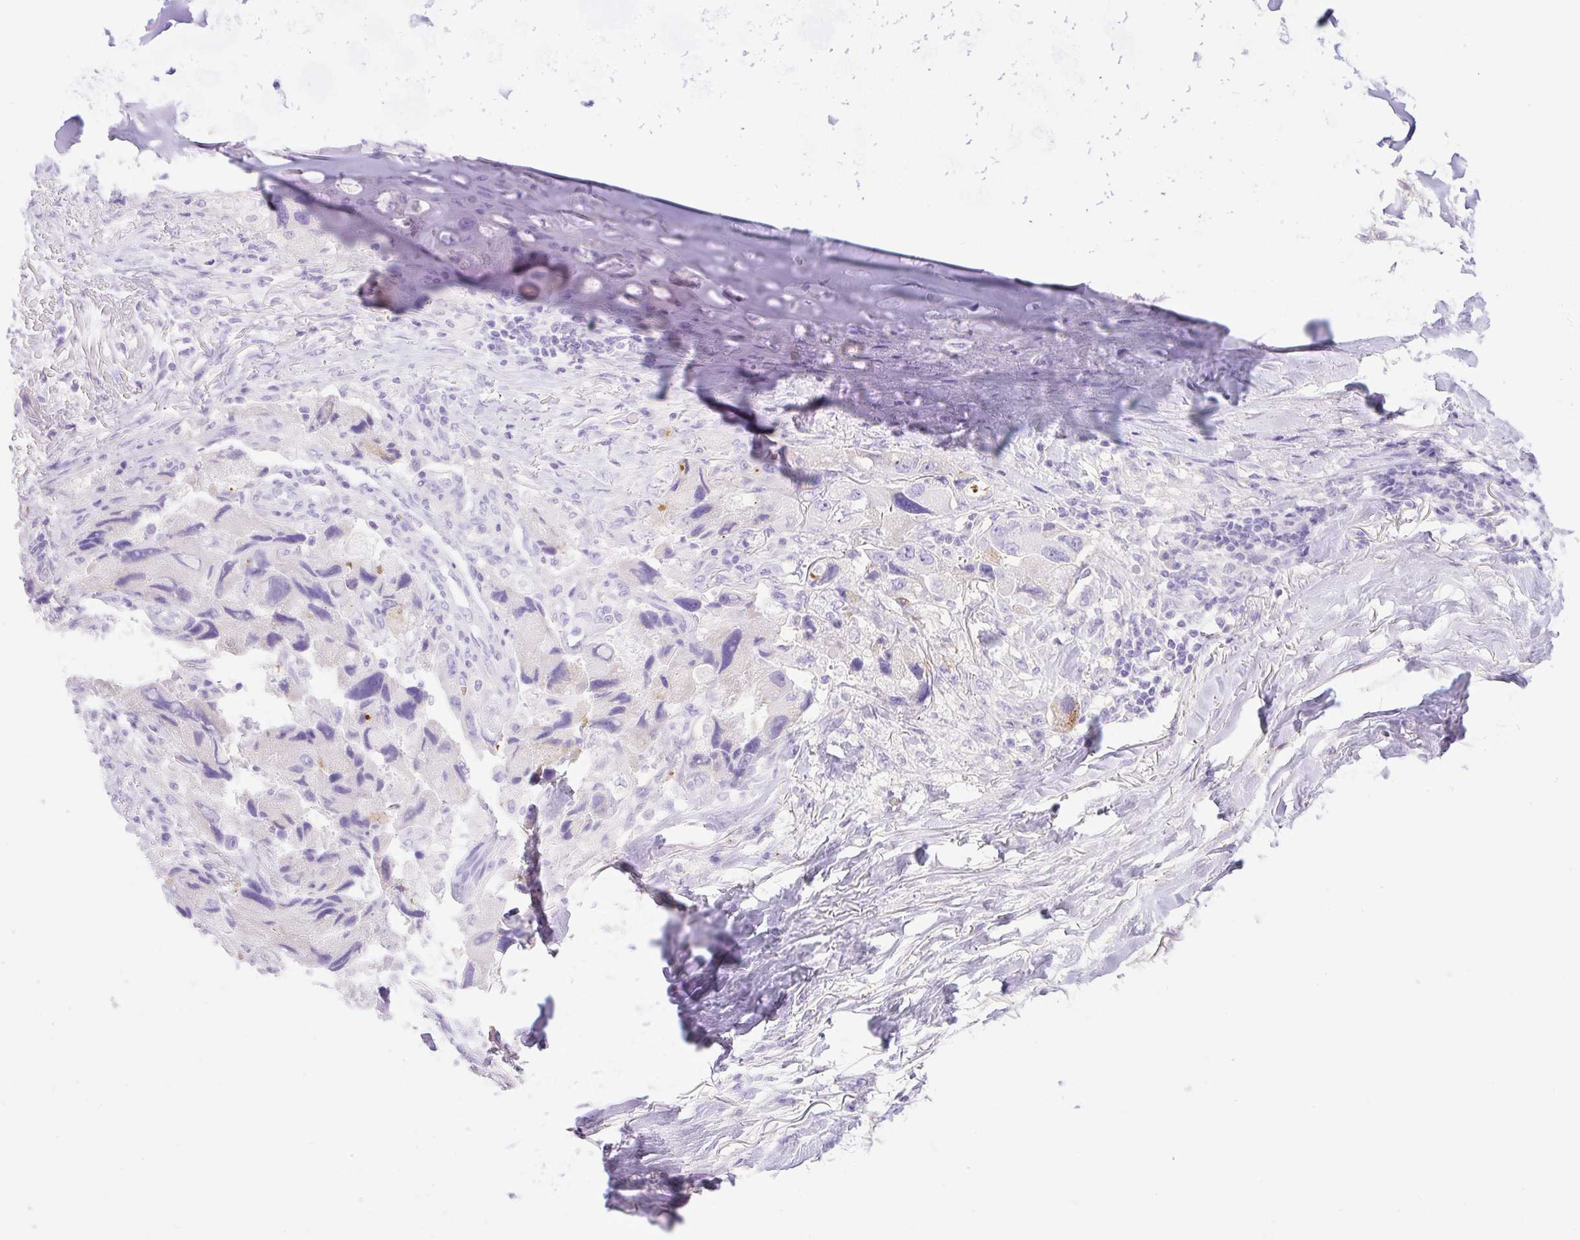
{"staining": {"intensity": "negative", "quantity": "none", "location": "none"}, "tissue": "lung cancer", "cell_type": "Tumor cells", "image_type": "cancer", "snomed": [{"axis": "morphology", "description": "Adenocarcinoma, NOS"}, {"axis": "topography", "description": "Lung"}], "caption": "Tumor cells show no significant expression in adenocarcinoma (lung).", "gene": "CDX1", "patient": {"sex": "female", "age": 54}}